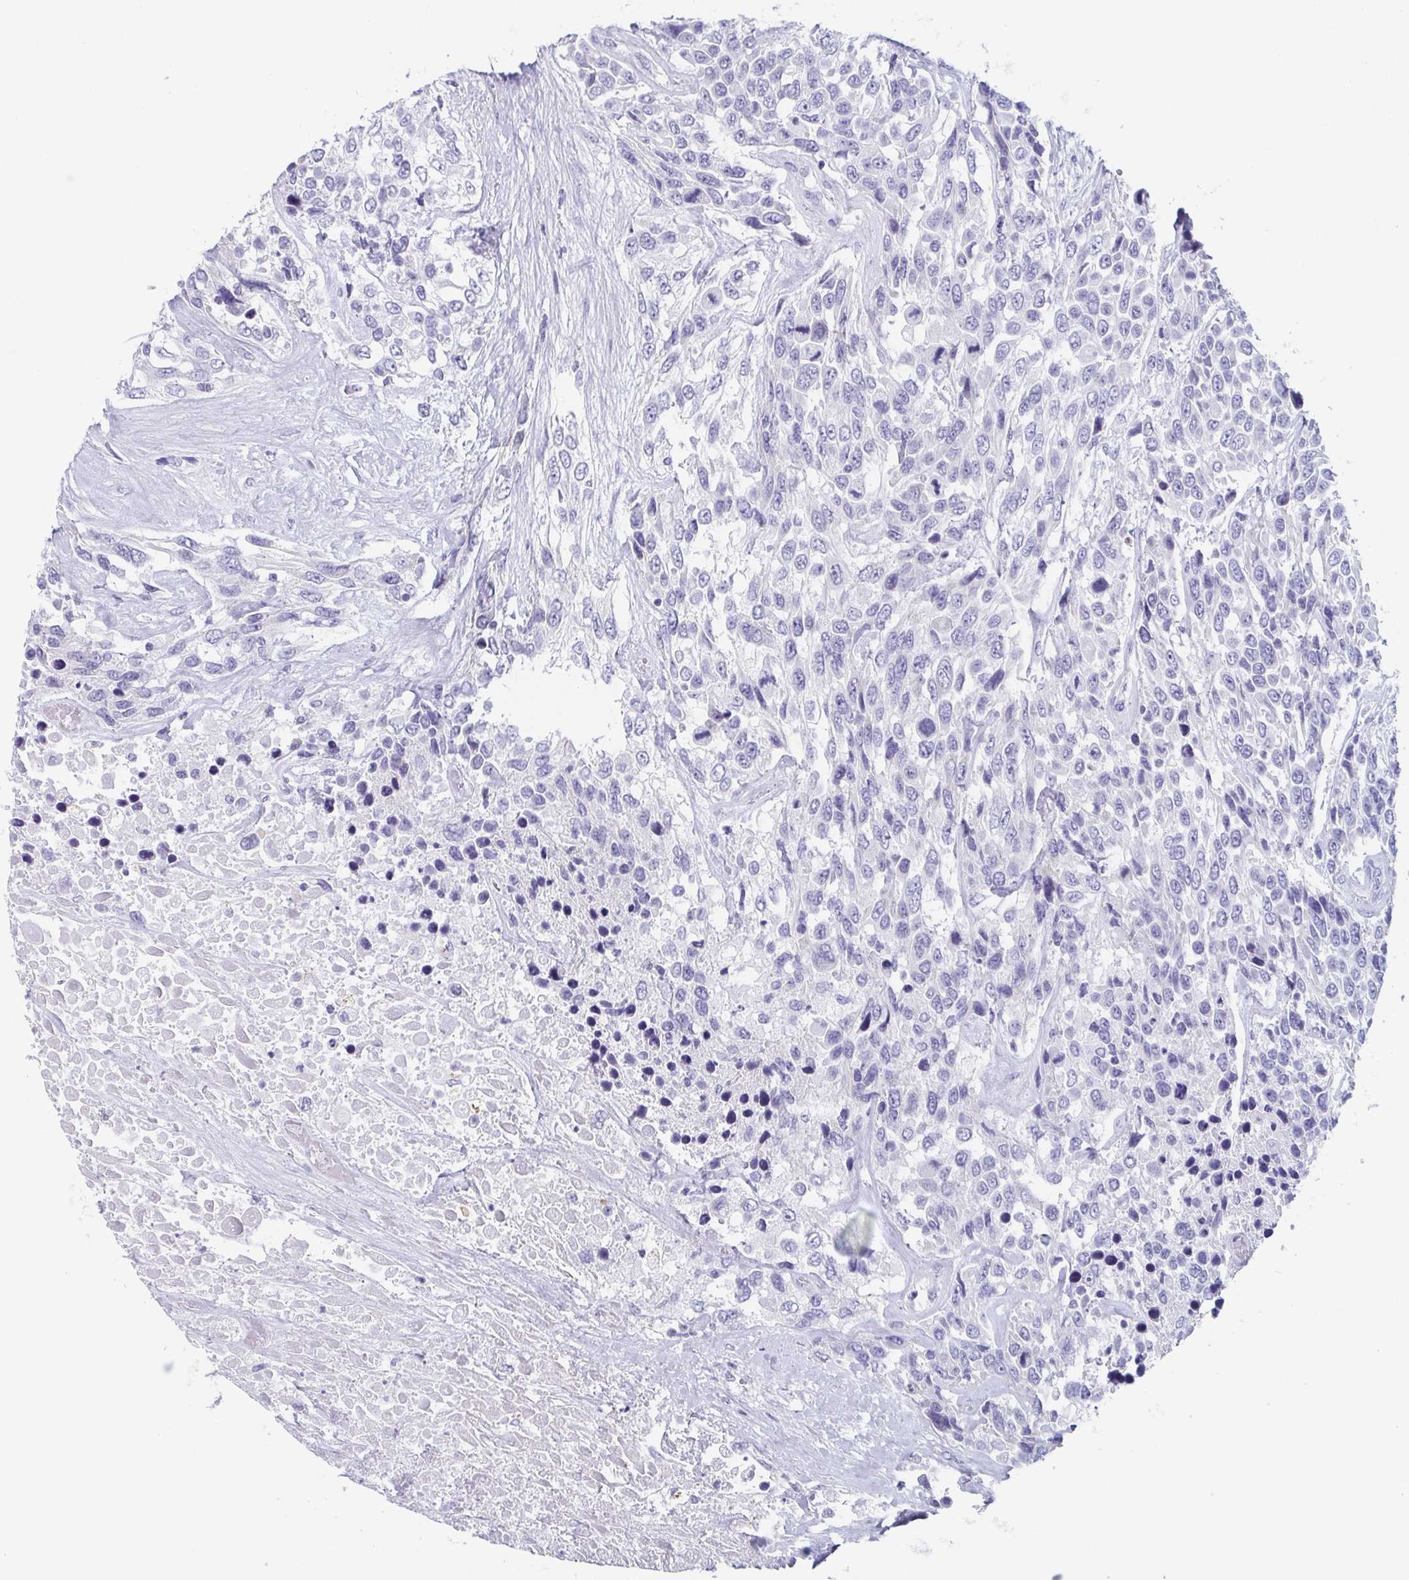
{"staining": {"intensity": "negative", "quantity": "none", "location": "none"}, "tissue": "urothelial cancer", "cell_type": "Tumor cells", "image_type": "cancer", "snomed": [{"axis": "morphology", "description": "Urothelial carcinoma, High grade"}, {"axis": "topography", "description": "Urinary bladder"}], "caption": "Histopathology image shows no significant protein staining in tumor cells of urothelial carcinoma (high-grade). (Immunohistochemistry, brightfield microscopy, high magnification).", "gene": "LYRM2", "patient": {"sex": "female", "age": 70}}